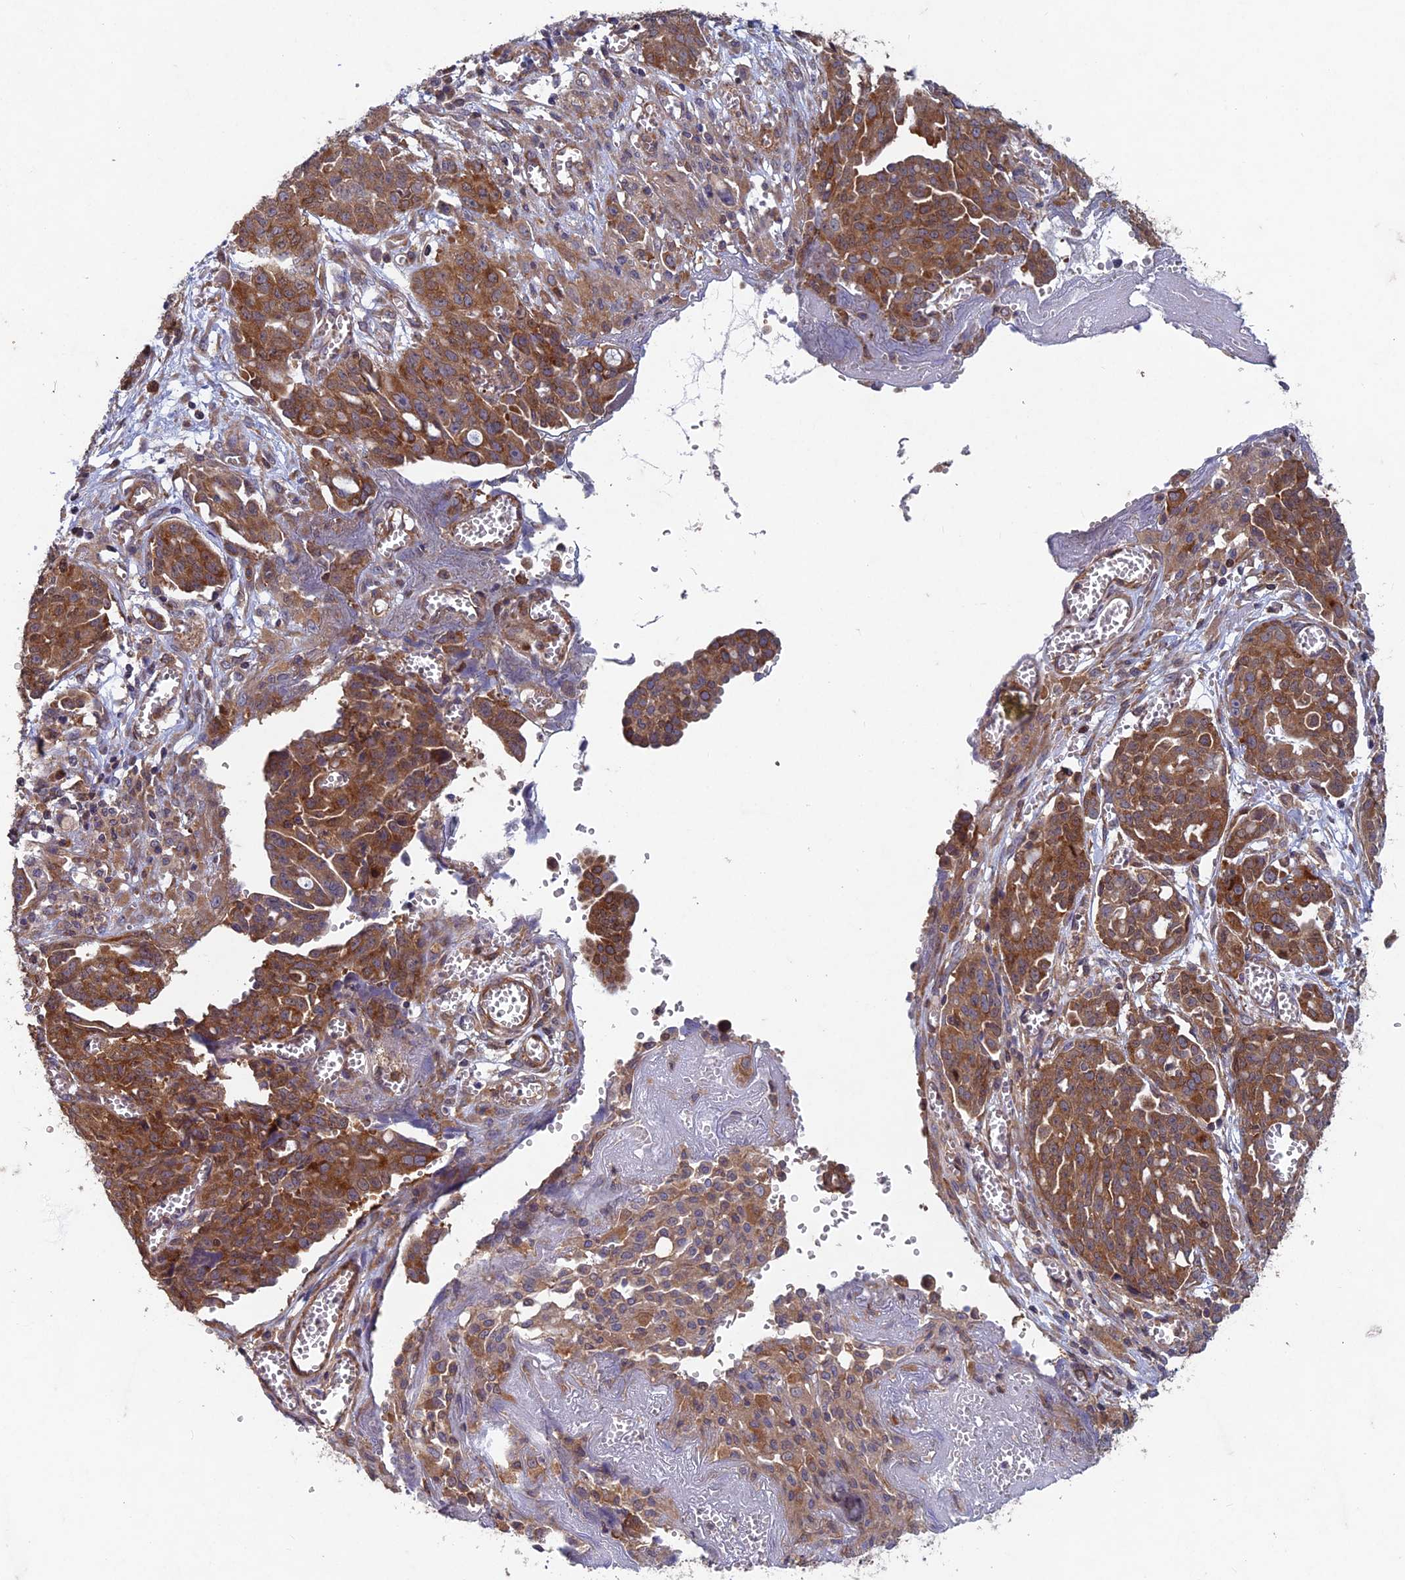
{"staining": {"intensity": "moderate", "quantity": ">75%", "location": "cytoplasmic/membranous"}, "tissue": "ovarian cancer", "cell_type": "Tumor cells", "image_type": "cancer", "snomed": [{"axis": "morphology", "description": "Cystadenocarcinoma, serous, NOS"}, {"axis": "topography", "description": "Soft tissue"}, {"axis": "topography", "description": "Ovary"}], "caption": "Immunohistochemical staining of human serous cystadenocarcinoma (ovarian) displays medium levels of moderate cytoplasmic/membranous positivity in approximately >75% of tumor cells.", "gene": "NCAPG", "patient": {"sex": "female", "age": 57}}